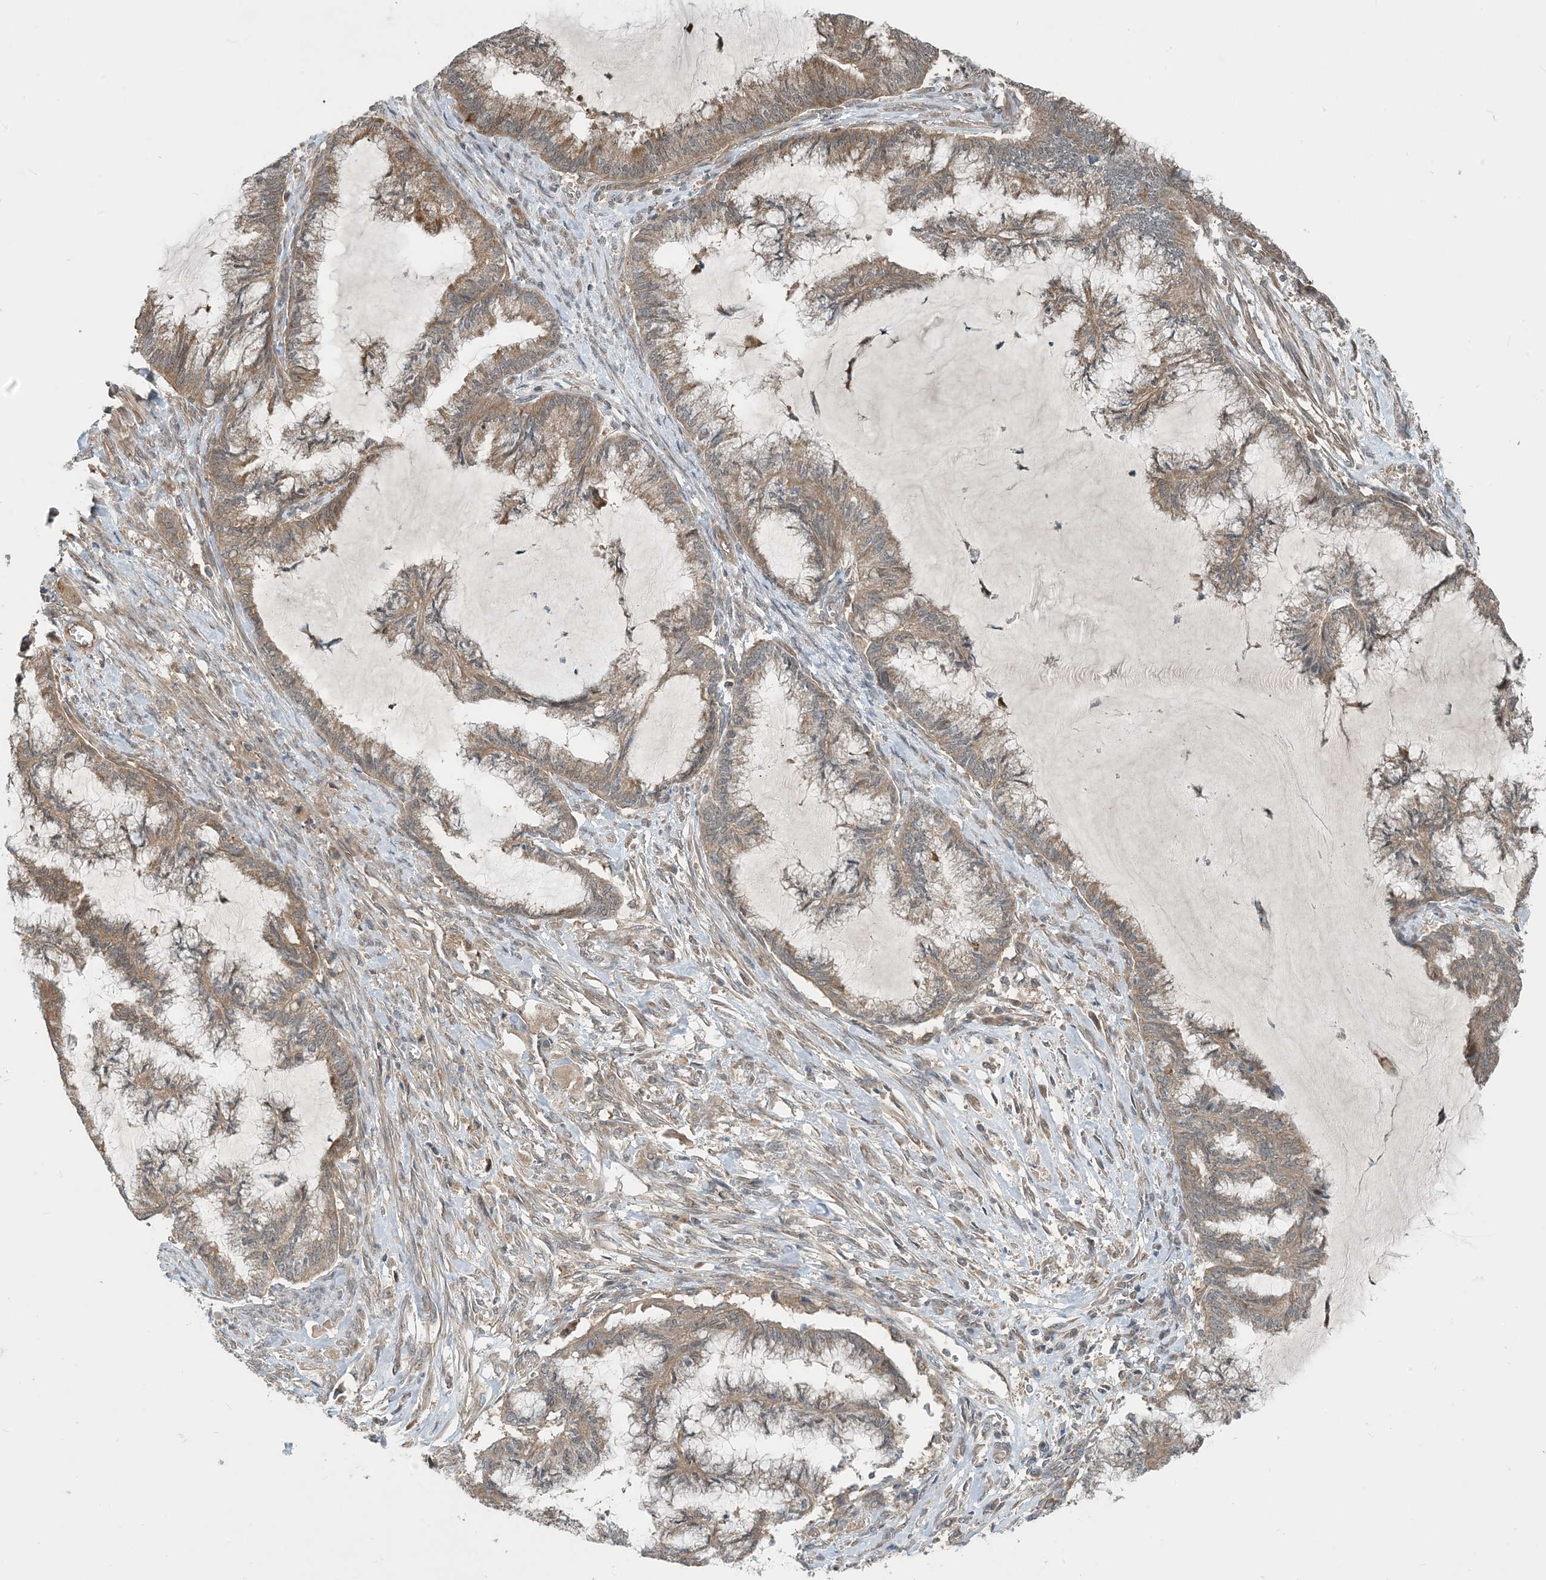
{"staining": {"intensity": "moderate", "quantity": "25%-75%", "location": "cytoplasmic/membranous"}, "tissue": "endometrial cancer", "cell_type": "Tumor cells", "image_type": "cancer", "snomed": [{"axis": "morphology", "description": "Adenocarcinoma, NOS"}, {"axis": "topography", "description": "Endometrium"}], "caption": "Immunohistochemistry of human endometrial cancer displays medium levels of moderate cytoplasmic/membranous expression in about 25%-75% of tumor cells.", "gene": "ZBTB3", "patient": {"sex": "female", "age": 86}}